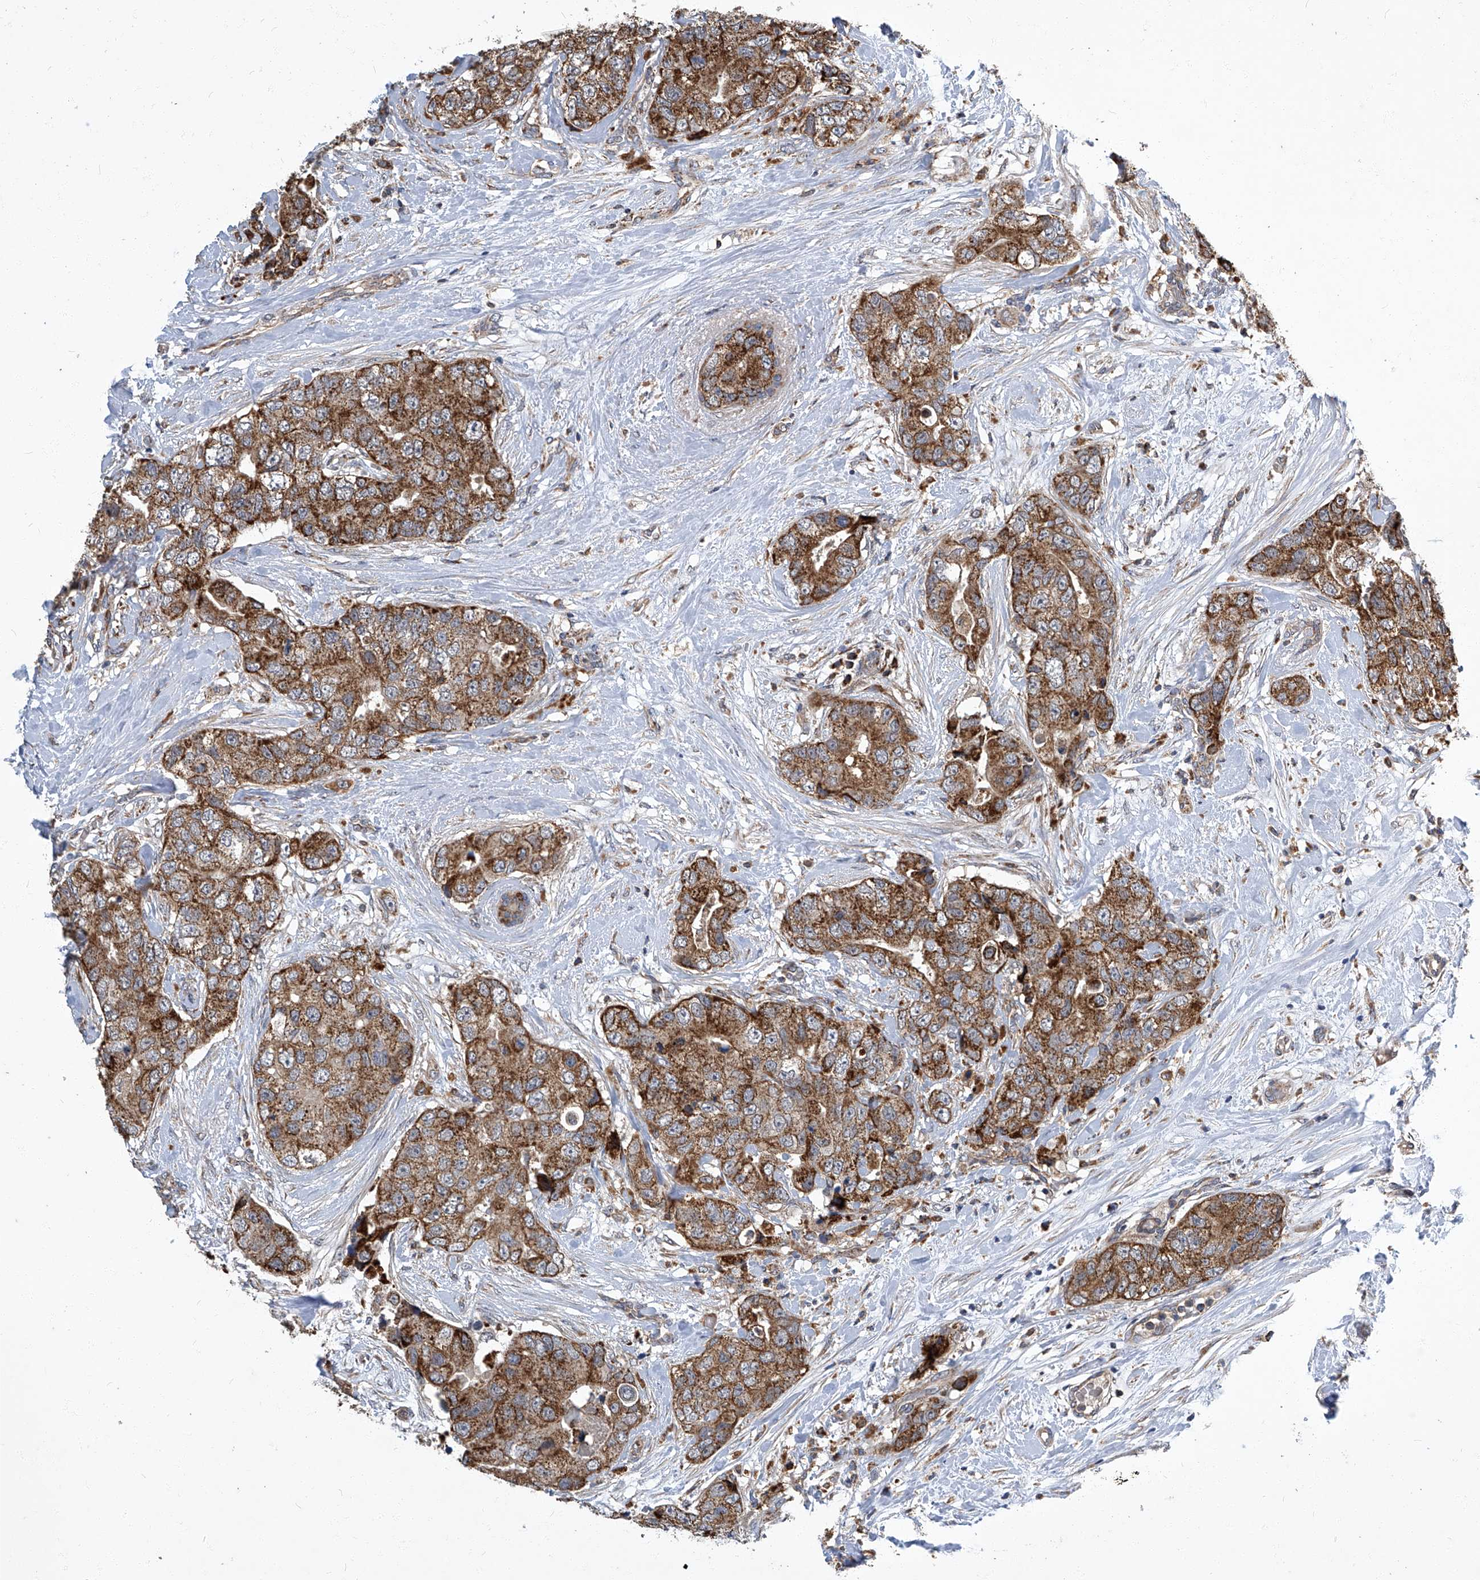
{"staining": {"intensity": "moderate", "quantity": ">75%", "location": "cytoplasmic/membranous"}, "tissue": "breast cancer", "cell_type": "Tumor cells", "image_type": "cancer", "snomed": [{"axis": "morphology", "description": "Duct carcinoma"}, {"axis": "topography", "description": "Breast"}], "caption": "This micrograph reveals IHC staining of breast cancer (intraductal carcinoma), with medium moderate cytoplasmic/membranous positivity in approximately >75% of tumor cells.", "gene": "TNFRSF13B", "patient": {"sex": "female", "age": 62}}